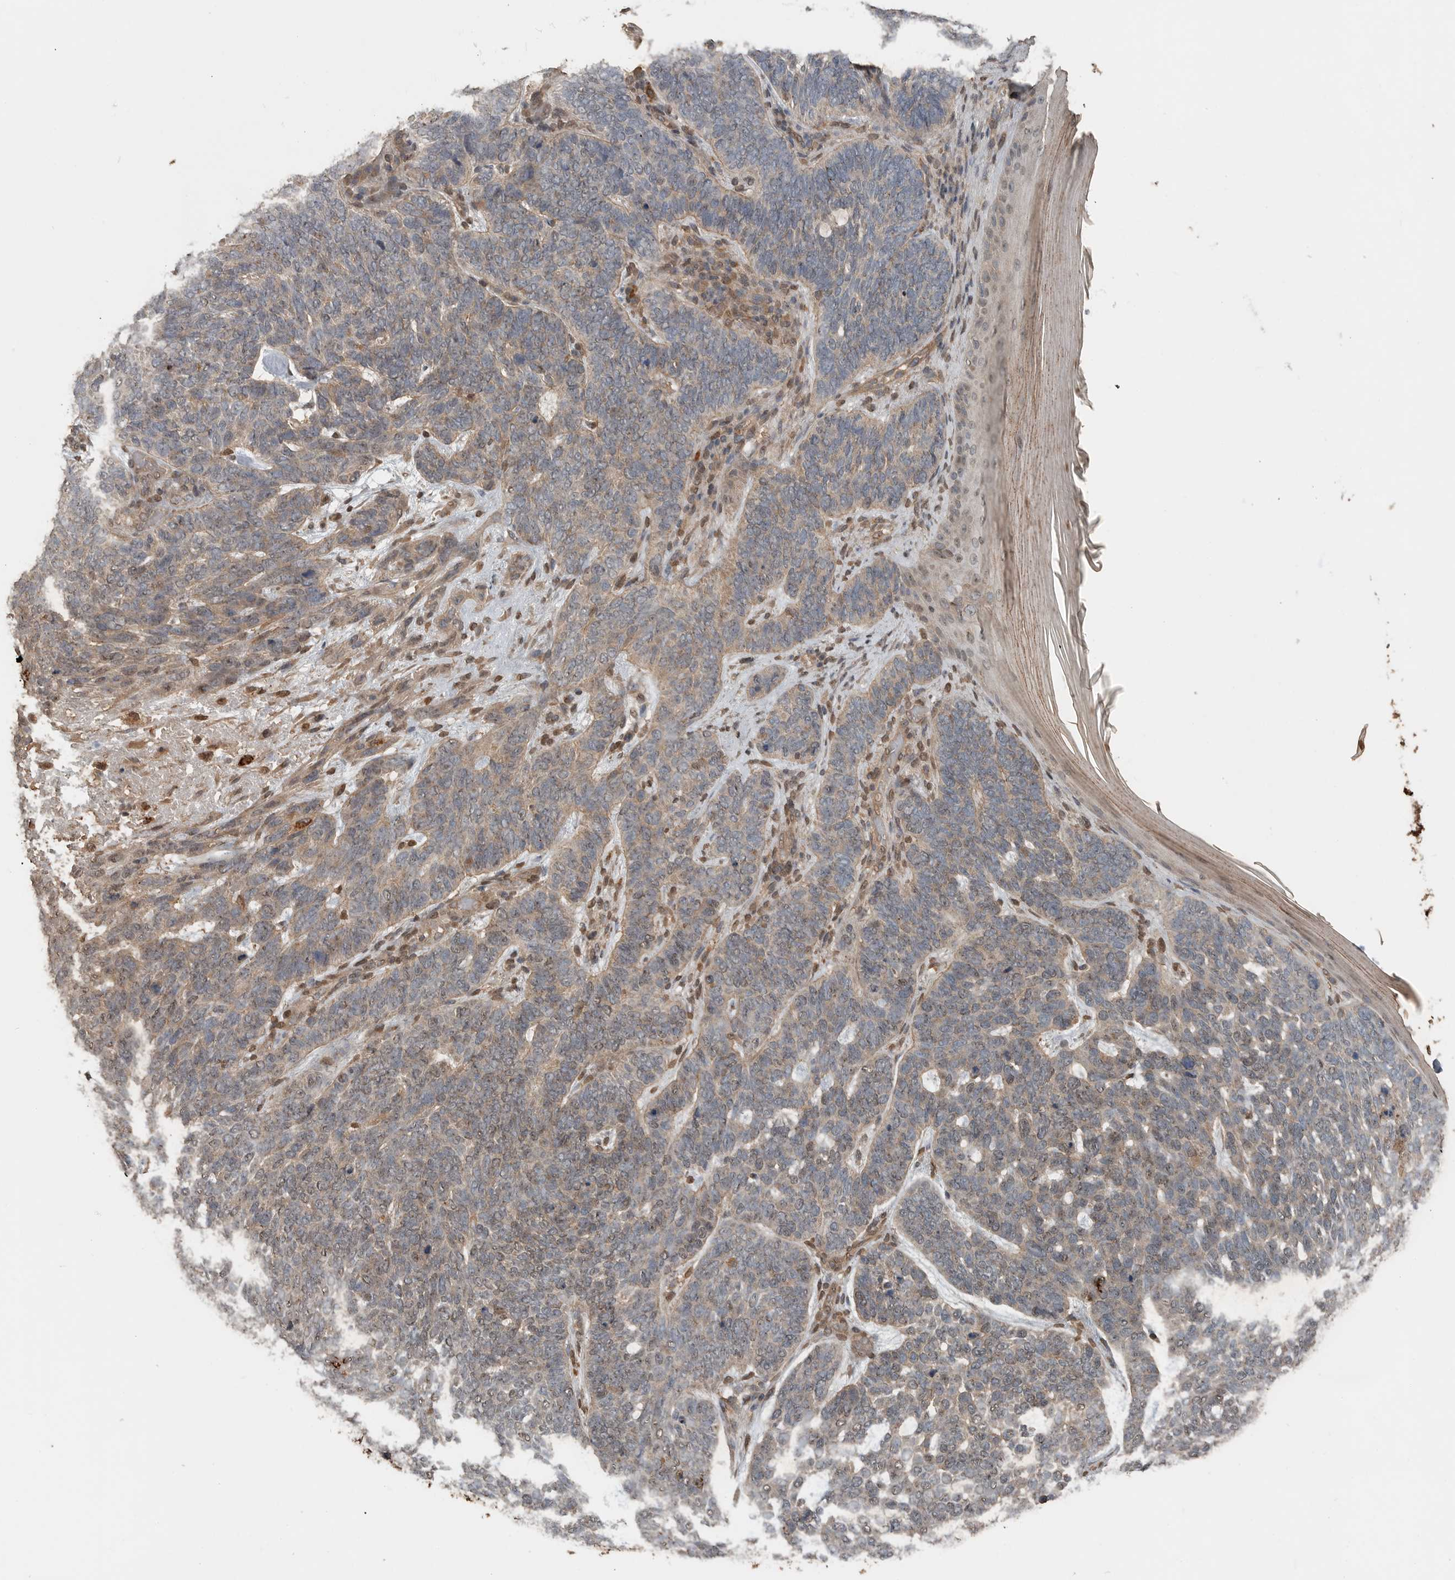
{"staining": {"intensity": "weak", "quantity": "25%-75%", "location": "cytoplasmic/membranous,nuclear"}, "tissue": "skin cancer", "cell_type": "Tumor cells", "image_type": "cancer", "snomed": [{"axis": "morphology", "description": "Basal cell carcinoma"}, {"axis": "topography", "description": "Skin"}], "caption": "This histopathology image demonstrates skin cancer (basal cell carcinoma) stained with IHC to label a protein in brown. The cytoplasmic/membranous and nuclear of tumor cells show weak positivity for the protein. Nuclei are counter-stained blue.", "gene": "BLZF1", "patient": {"sex": "female", "age": 85}}